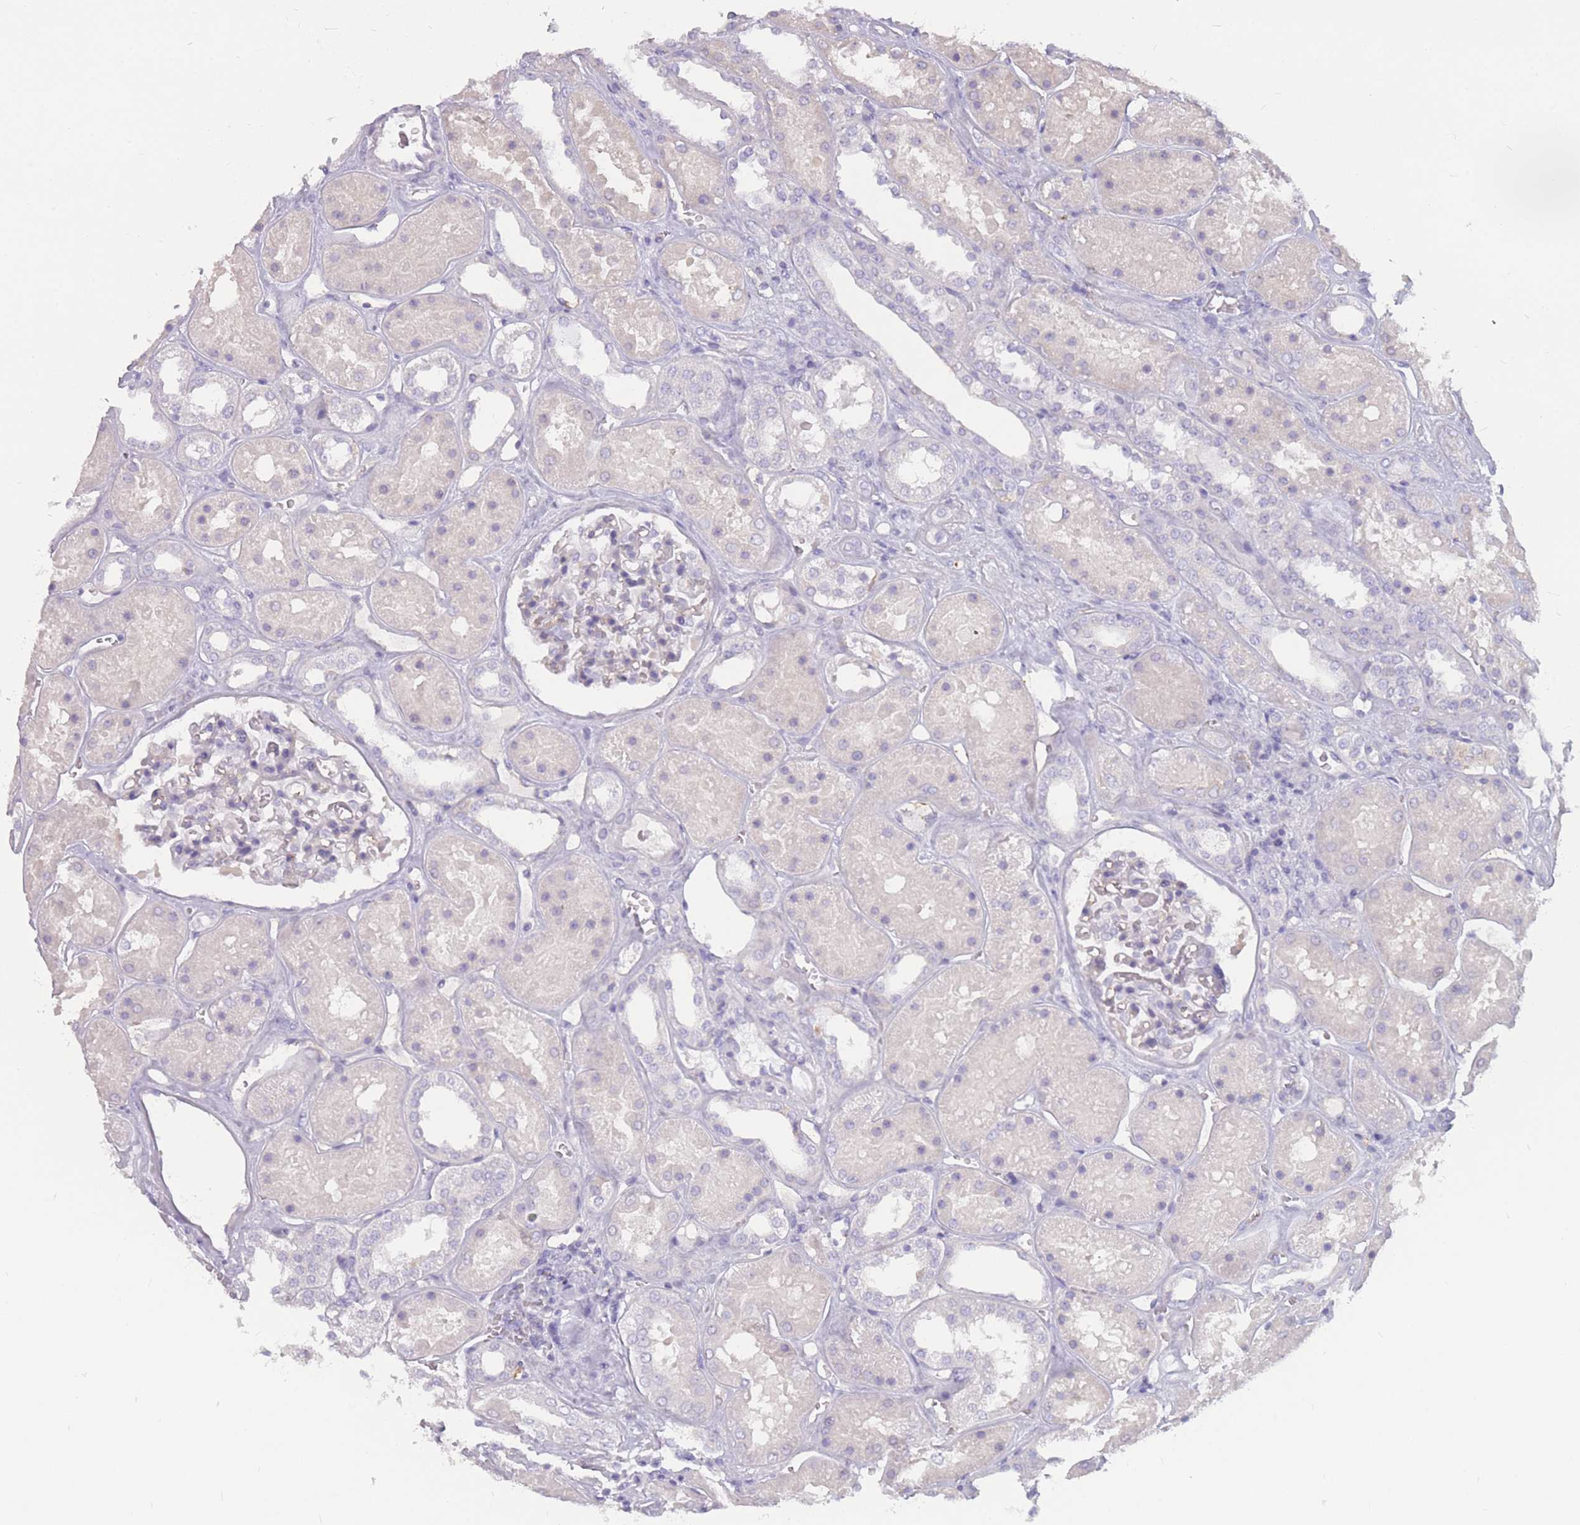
{"staining": {"intensity": "negative", "quantity": "none", "location": "none"}, "tissue": "kidney", "cell_type": "Cells in glomeruli", "image_type": "normal", "snomed": [{"axis": "morphology", "description": "Normal tissue, NOS"}, {"axis": "topography", "description": "Kidney"}], "caption": "An immunohistochemistry image of normal kidney is shown. There is no staining in cells in glomeruli of kidney.", "gene": "GNA11", "patient": {"sex": "female", "age": 41}}